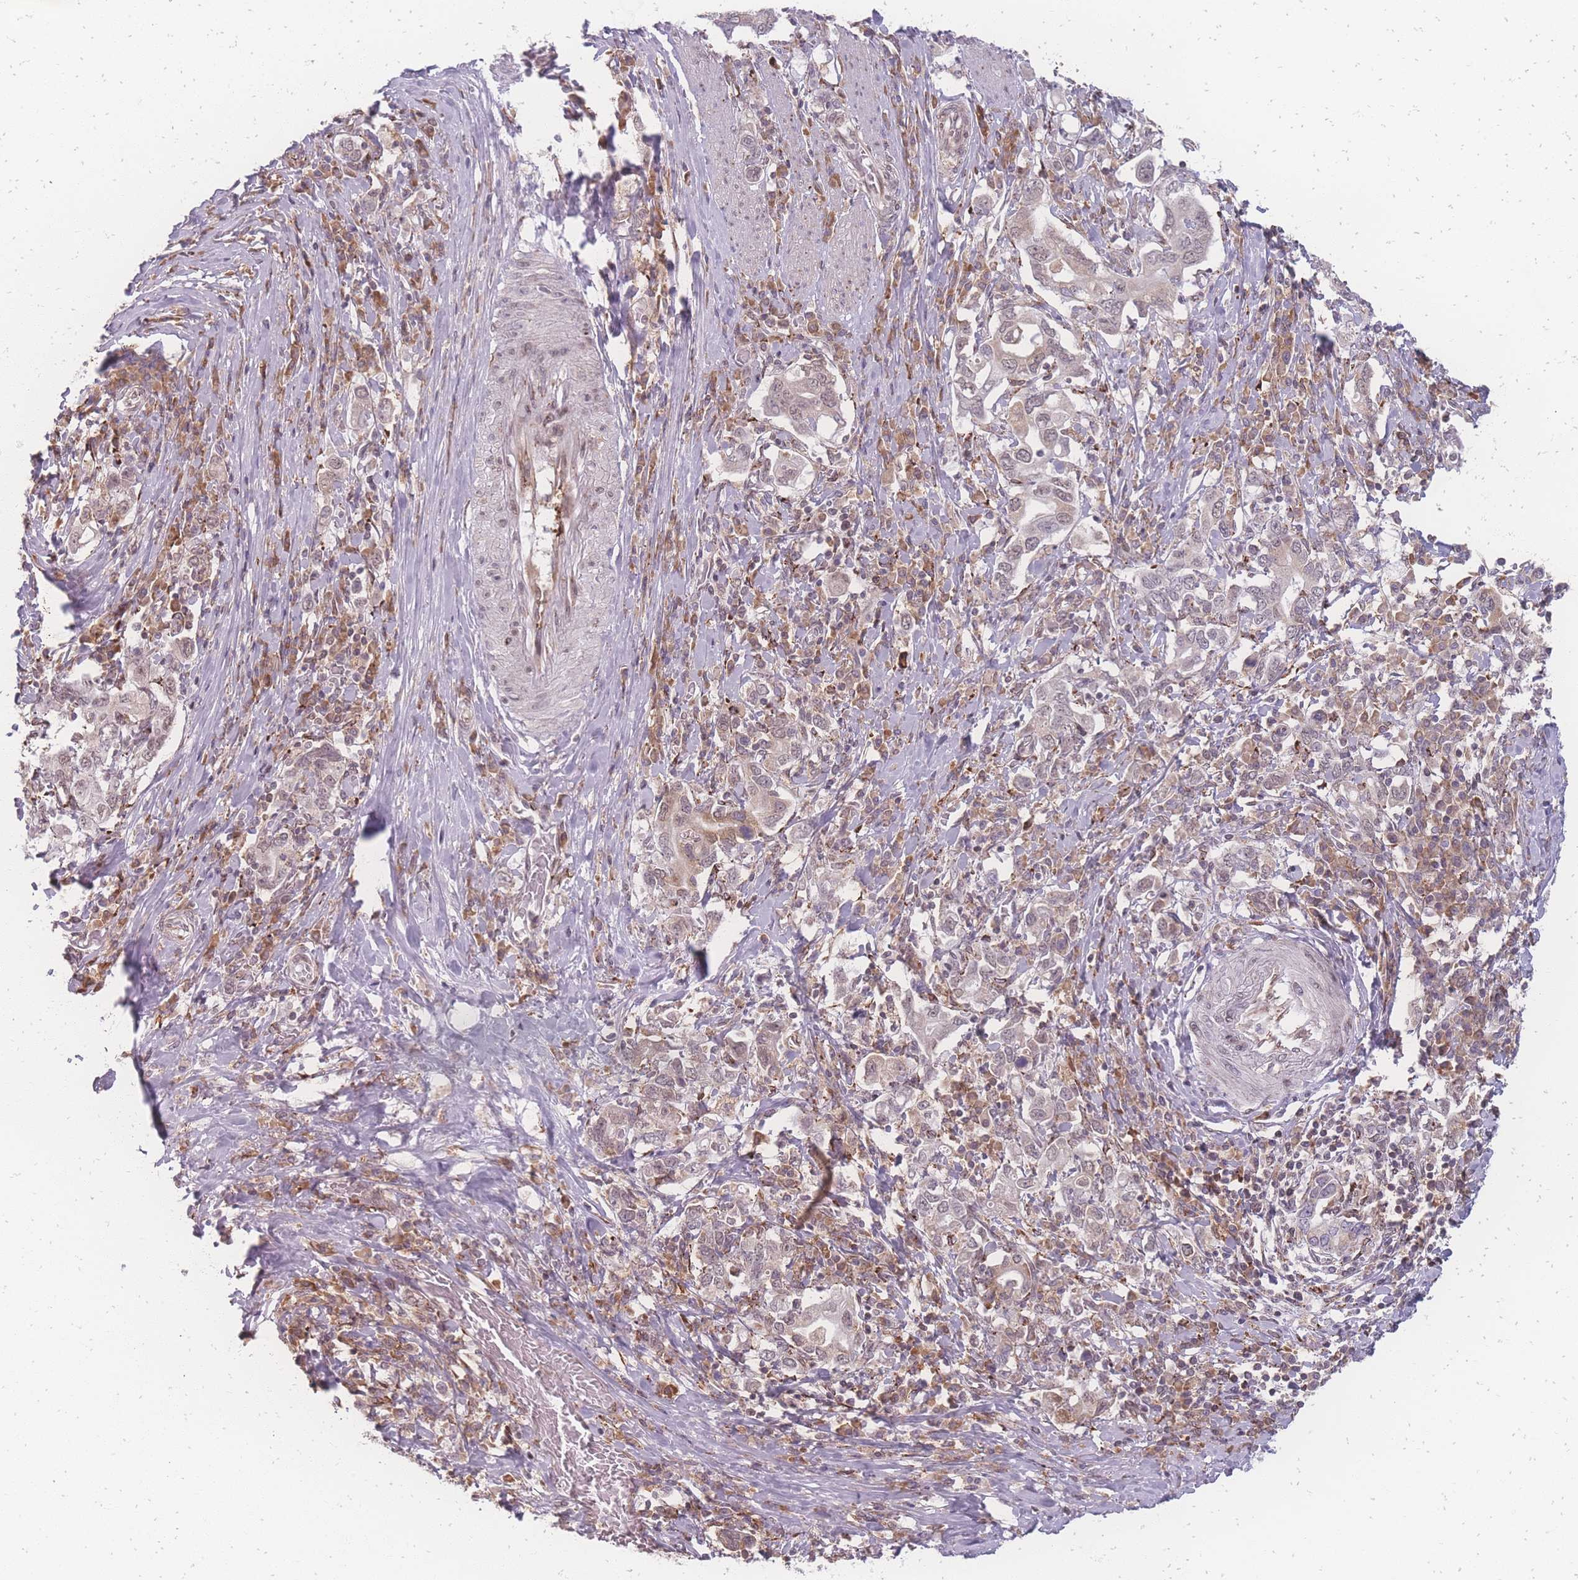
{"staining": {"intensity": "moderate", "quantity": "<25%", "location": "cytoplasmic/membranous"}, "tissue": "stomach cancer", "cell_type": "Tumor cells", "image_type": "cancer", "snomed": [{"axis": "morphology", "description": "Adenocarcinoma, NOS"}, {"axis": "topography", "description": "Stomach, upper"}, {"axis": "topography", "description": "Stomach"}], "caption": "Stomach cancer stained with a brown dye demonstrates moderate cytoplasmic/membranous positive positivity in approximately <25% of tumor cells.", "gene": "ZC3H13", "patient": {"sex": "male", "age": 62}}